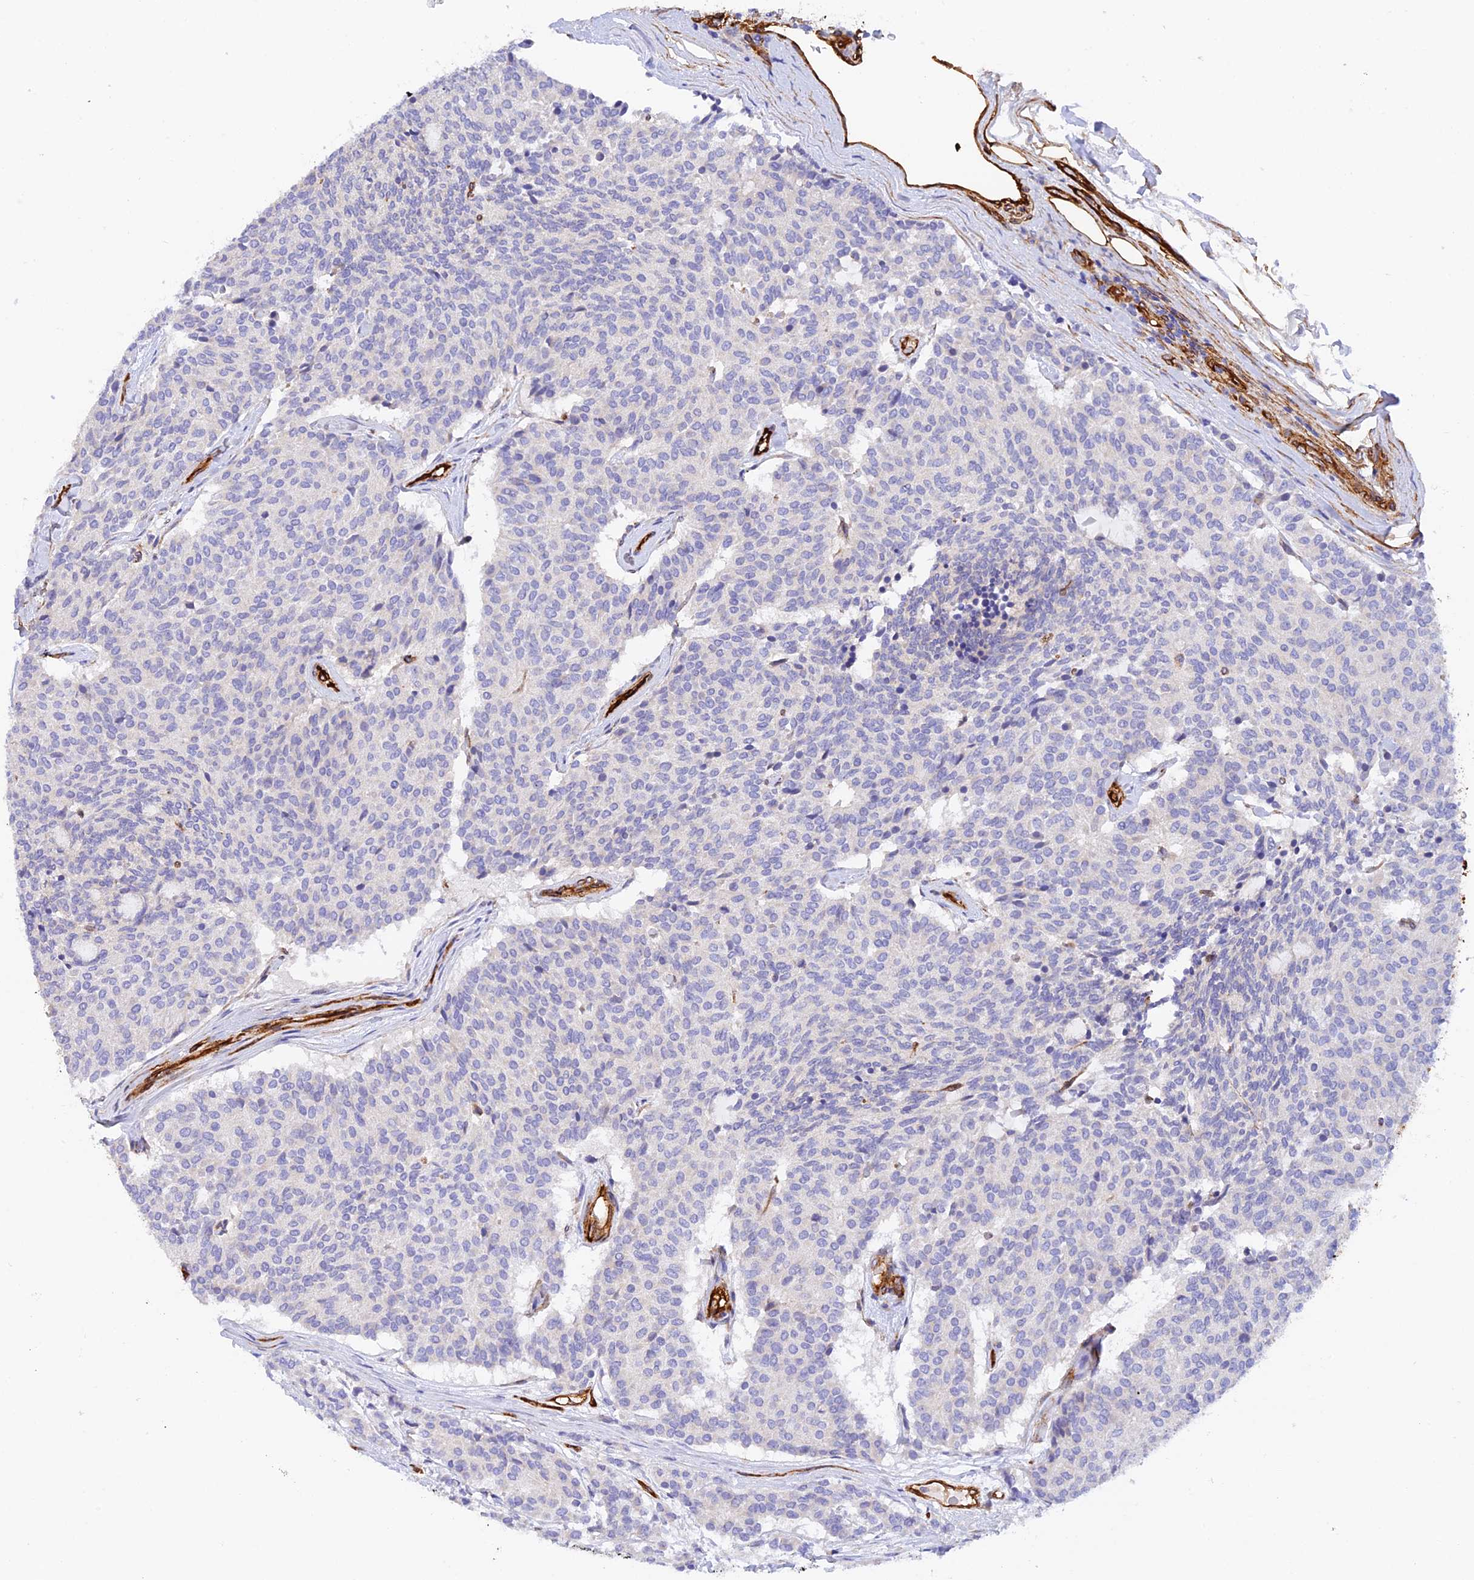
{"staining": {"intensity": "negative", "quantity": "none", "location": "none"}, "tissue": "carcinoid", "cell_type": "Tumor cells", "image_type": "cancer", "snomed": [{"axis": "morphology", "description": "Carcinoid, malignant, NOS"}, {"axis": "topography", "description": "Pancreas"}], "caption": "This is an immunohistochemistry histopathology image of carcinoid. There is no expression in tumor cells.", "gene": "MYO9A", "patient": {"sex": "female", "age": 54}}